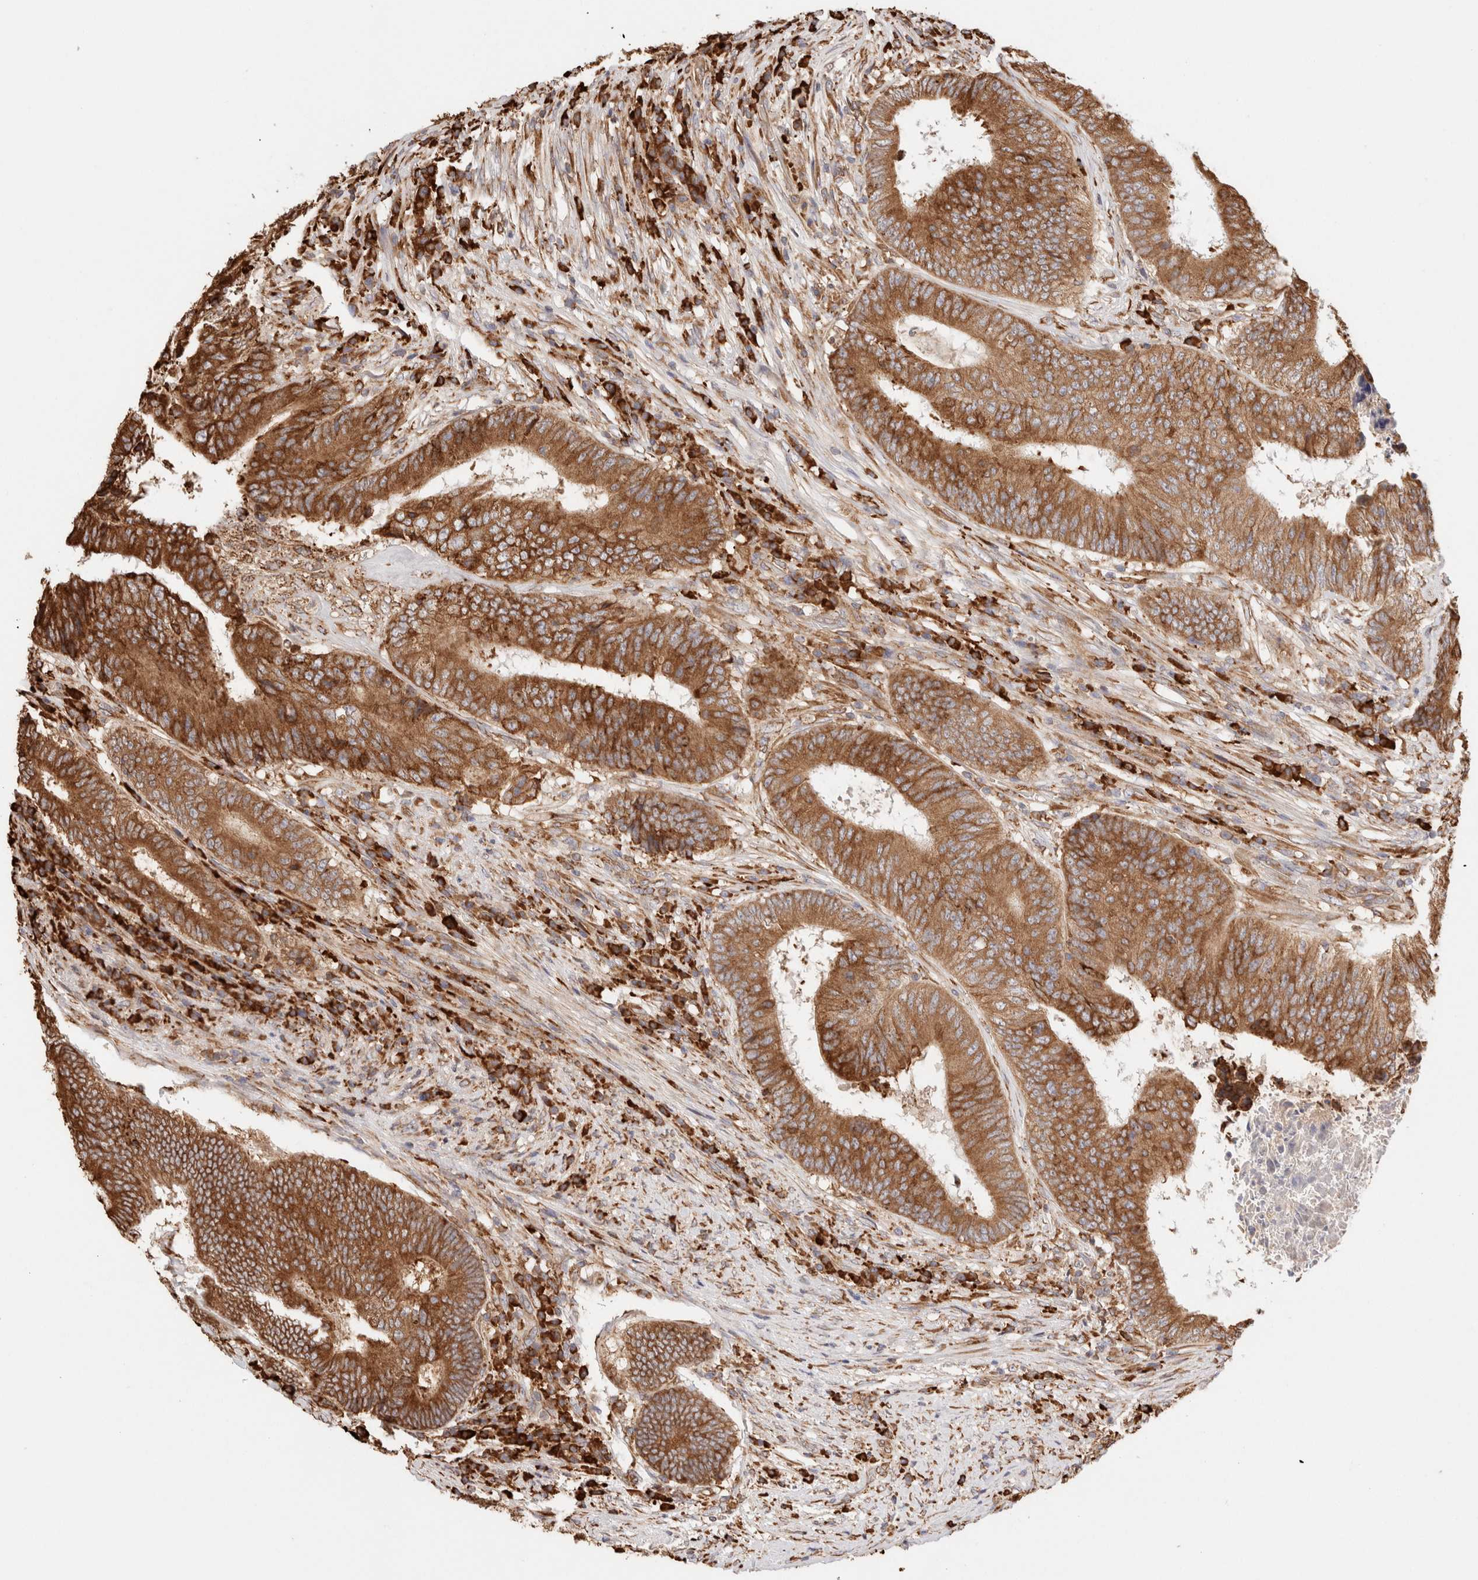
{"staining": {"intensity": "strong", "quantity": ">75%", "location": "cytoplasmic/membranous"}, "tissue": "colorectal cancer", "cell_type": "Tumor cells", "image_type": "cancer", "snomed": [{"axis": "morphology", "description": "Adenocarcinoma, NOS"}, {"axis": "topography", "description": "Rectum"}], "caption": "A brown stain highlights strong cytoplasmic/membranous positivity of a protein in colorectal adenocarcinoma tumor cells.", "gene": "FER", "patient": {"sex": "male", "age": 72}}